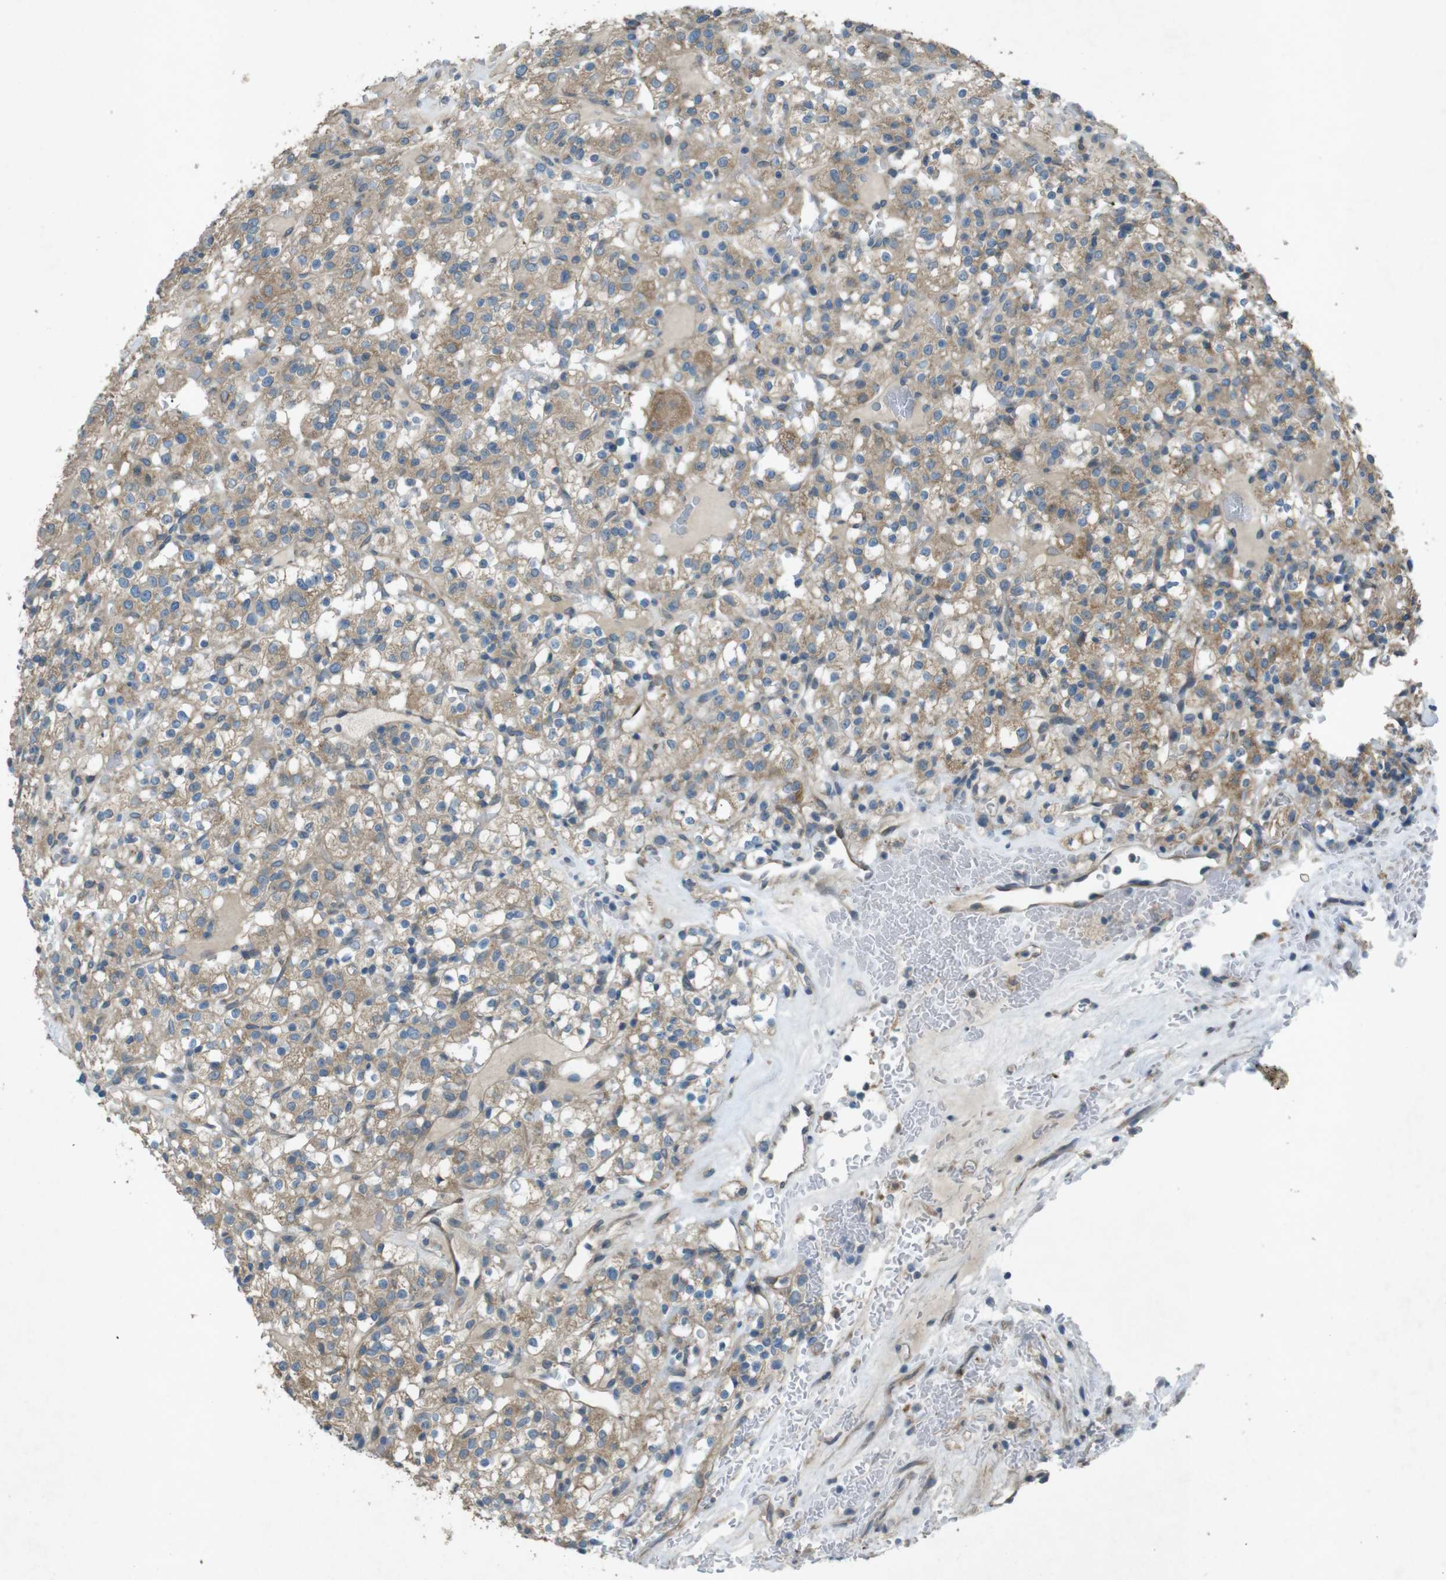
{"staining": {"intensity": "moderate", "quantity": ">75%", "location": "cytoplasmic/membranous"}, "tissue": "renal cancer", "cell_type": "Tumor cells", "image_type": "cancer", "snomed": [{"axis": "morphology", "description": "Normal tissue, NOS"}, {"axis": "morphology", "description": "Adenocarcinoma, NOS"}, {"axis": "topography", "description": "Kidney"}], "caption": "Protein analysis of renal cancer tissue demonstrates moderate cytoplasmic/membranous staining in about >75% of tumor cells. (DAB IHC with brightfield microscopy, high magnification).", "gene": "TMEM41B", "patient": {"sex": "female", "age": 72}}